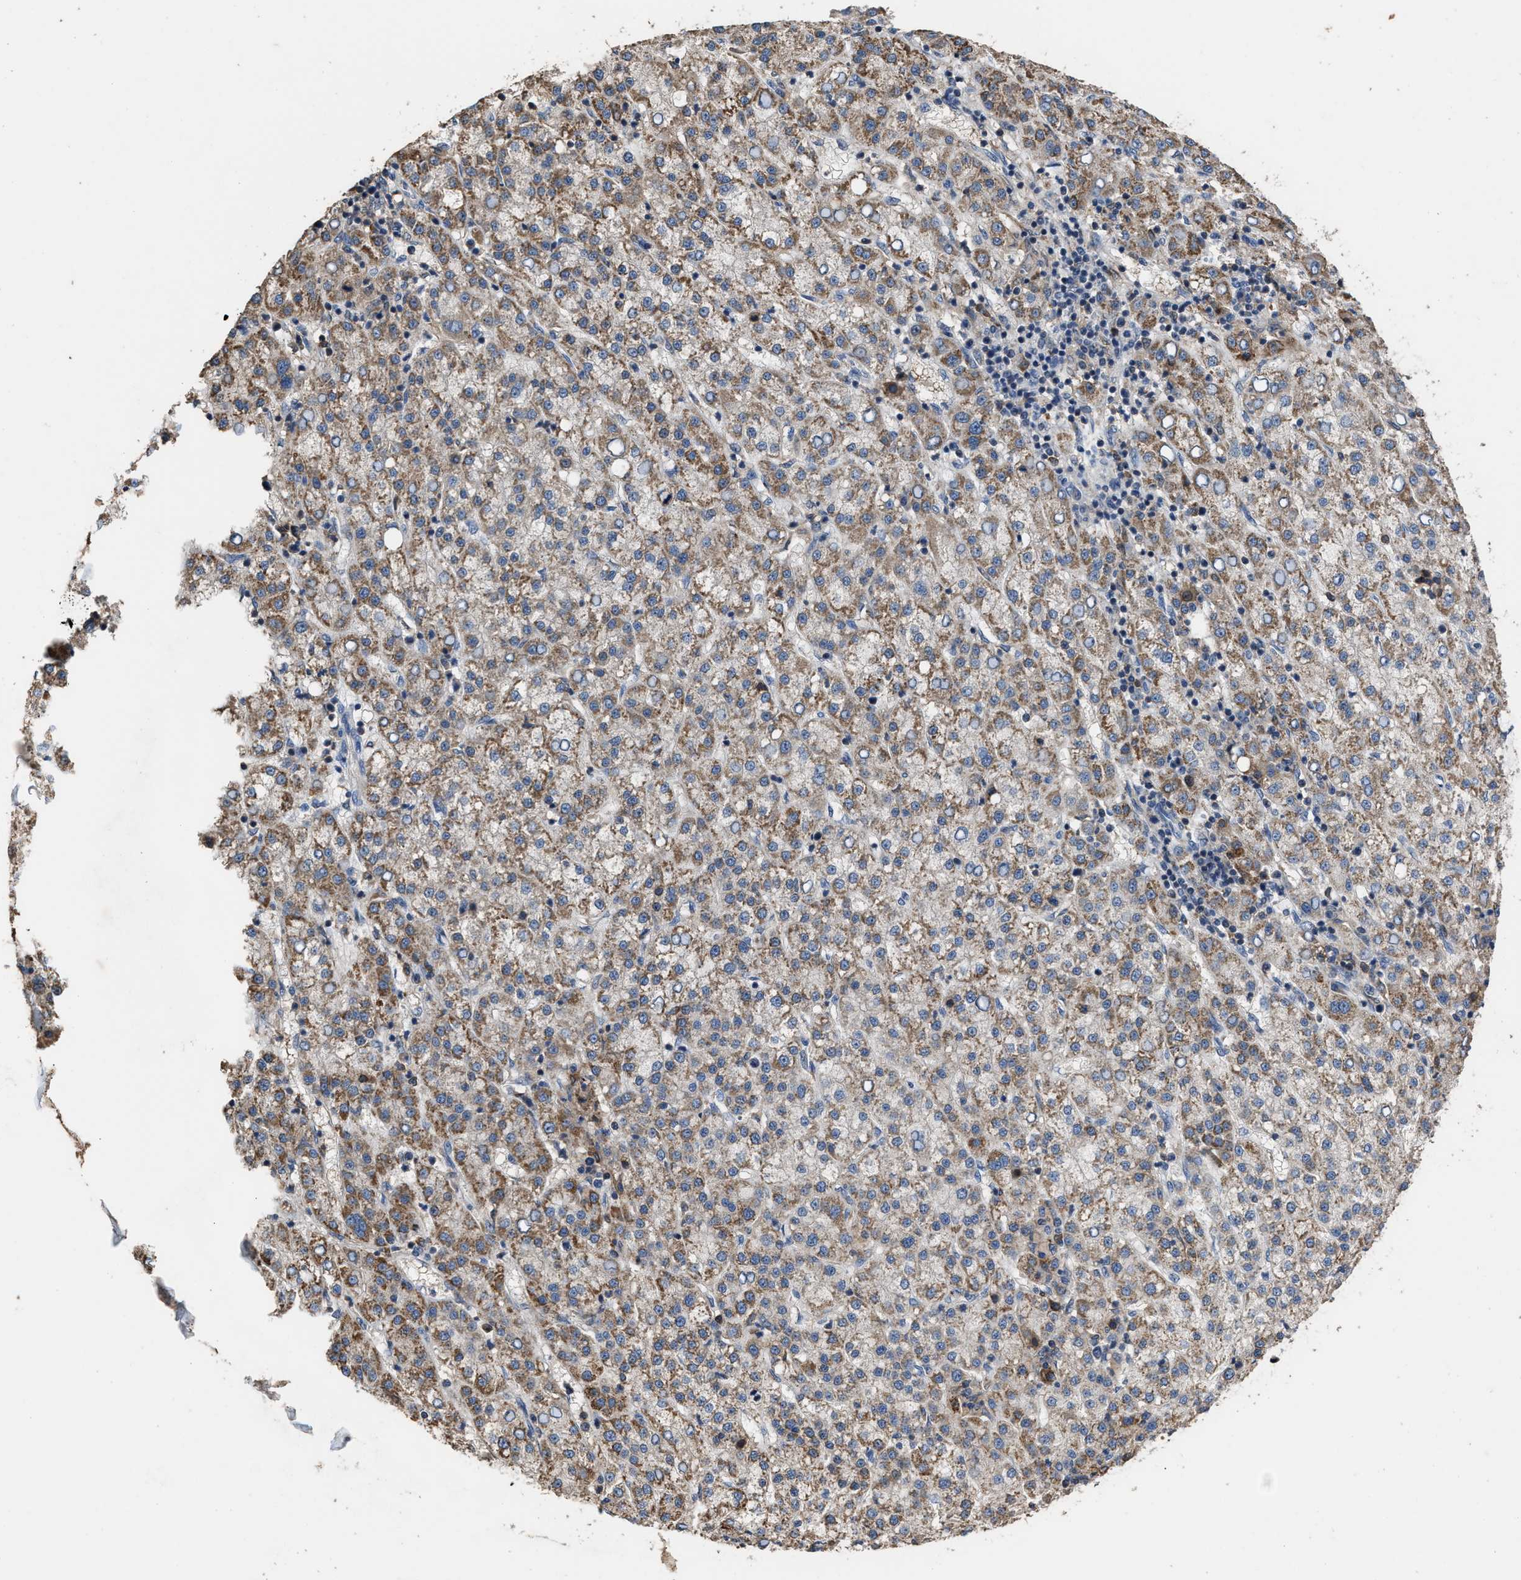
{"staining": {"intensity": "weak", "quantity": ">75%", "location": "cytoplasmic/membranous"}, "tissue": "liver cancer", "cell_type": "Tumor cells", "image_type": "cancer", "snomed": [{"axis": "morphology", "description": "Carcinoma, Hepatocellular, NOS"}, {"axis": "topography", "description": "Liver"}], "caption": "High-power microscopy captured an IHC image of liver cancer, revealing weak cytoplasmic/membranous staining in approximately >75% of tumor cells.", "gene": "TDRKH", "patient": {"sex": "female", "age": 58}}